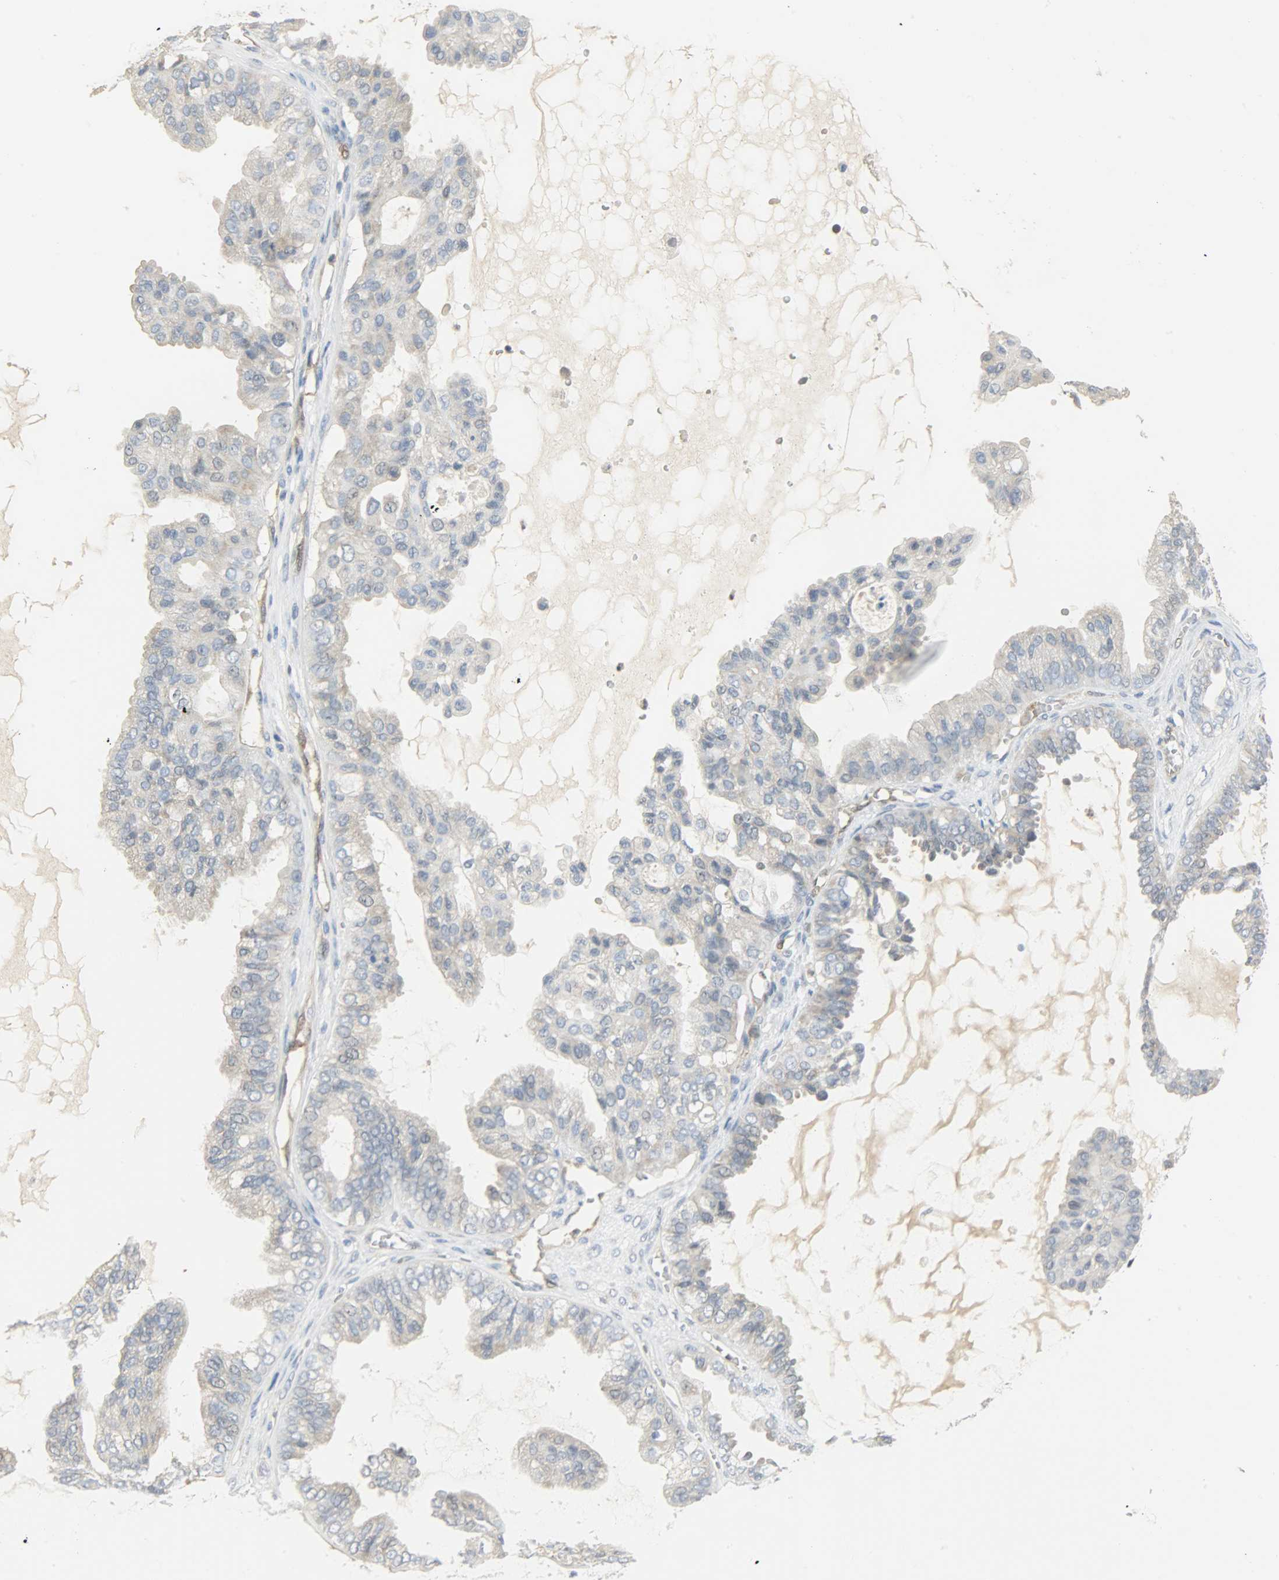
{"staining": {"intensity": "weak", "quantity": "25%-75%", "location": "cytoplasmic/membranous"}, "tissue": "ovarian cancer", "cell_type": "Tumor cells", "image_type": "cancer", "snomed": [{"axis": "morphology", "description": "Carcinoma, NOS"}, {"axis": "morphology", "description": "Carcinoma, endometroid"}, {"axis": "topography", "description": "Ovary"}], "caption": "This micrograph demonstrates ovarian cancer stained with IHC to label a protein in brown. The cytoplasmic/membranous of tumor cells show weak positivity for the protein. Nuclei are counter-stained blue.", "gene": "FKBP1A", "patient": {"sex": "female", "age": 50}}